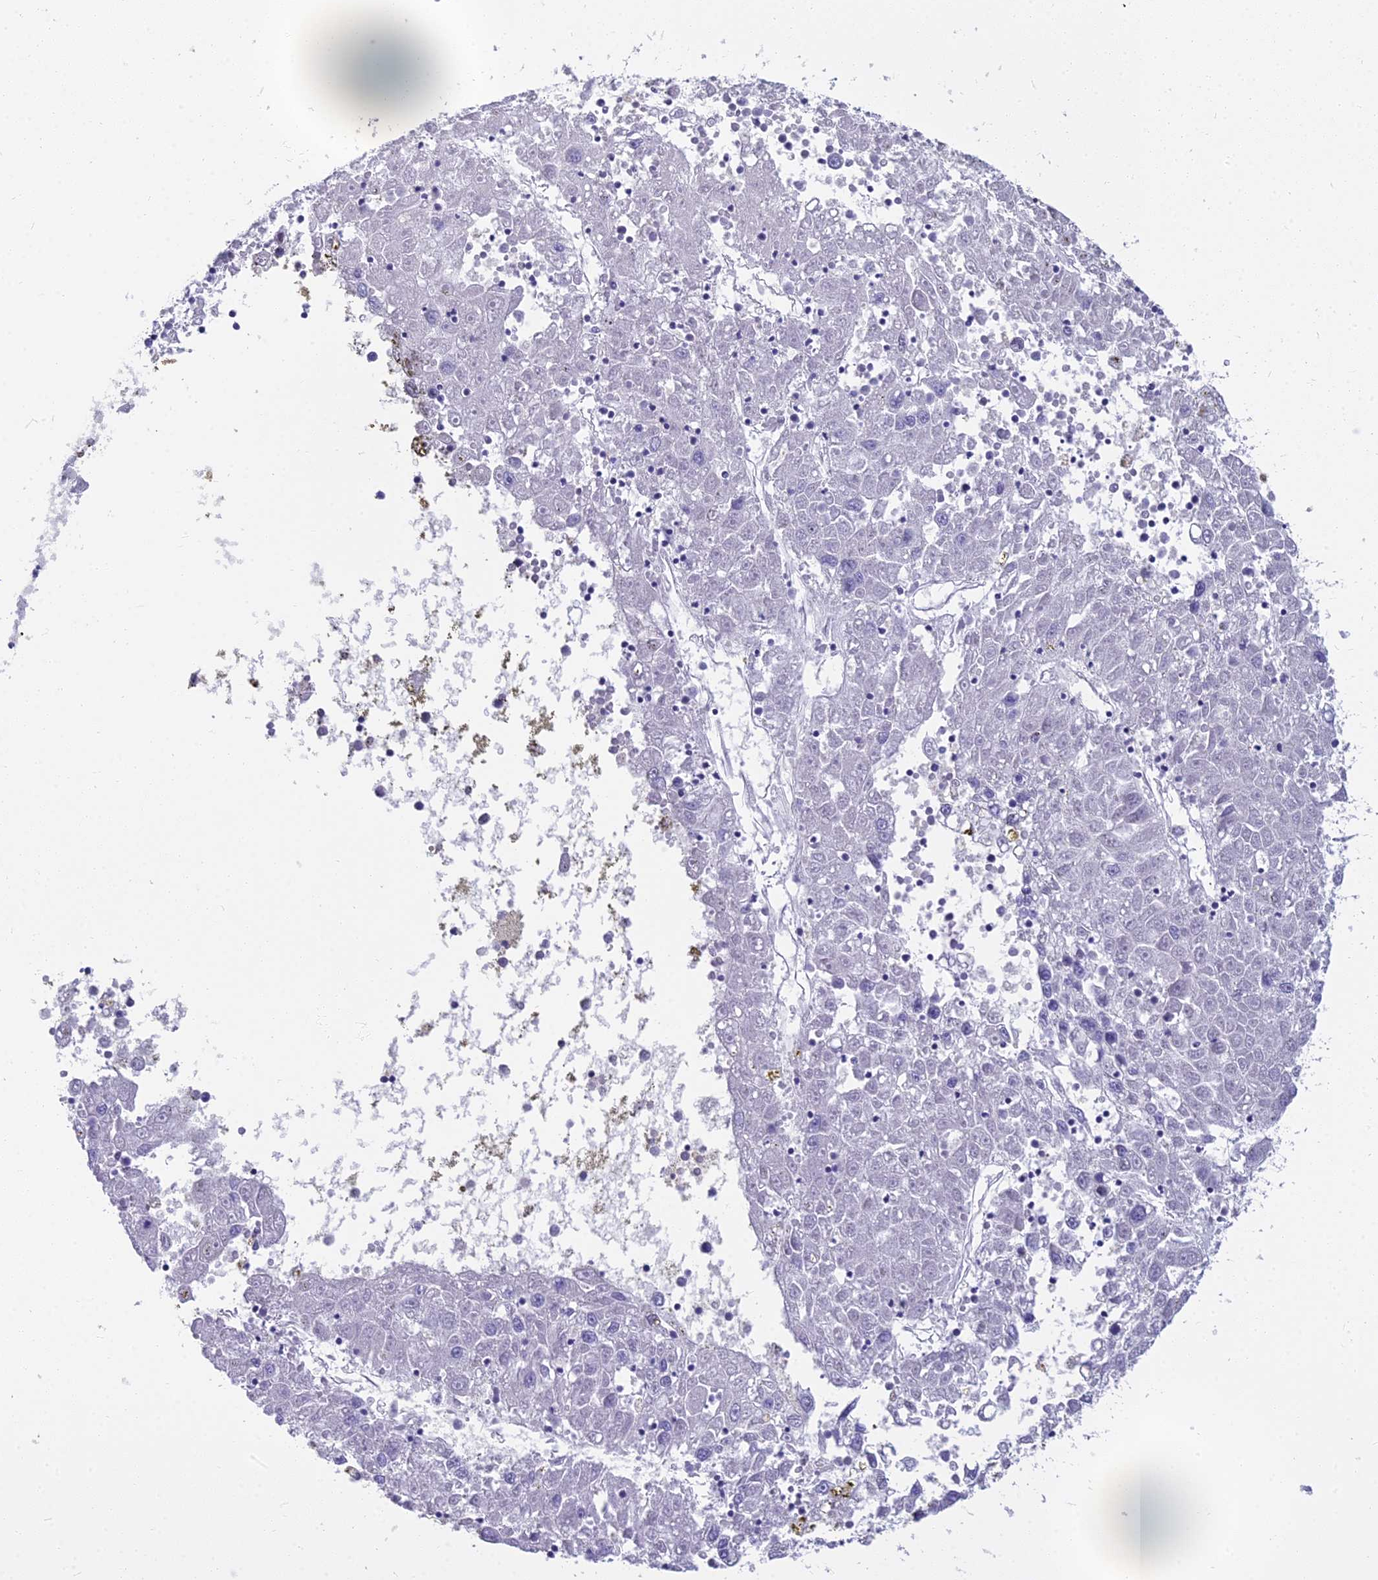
{"staining": {"intensity": "negative", "quantity": "none", "location": "none"}, "tissue": "liver cancer", "cell_type": "Tumor cells", "image_type": "cancer", "snomed": [{"axis": "morphology", "description": "Carcinoma, Hepatocellular, NOS"}, {"axis": "topography", "description": "Liver"}], "caption": "Histopathology image shows no protein expression in tumor cells of liver cancer (hepatocellular carcinoma) tissue.", "gene": "NINJ1", "patient": {"sex": "male", "age": 49}}